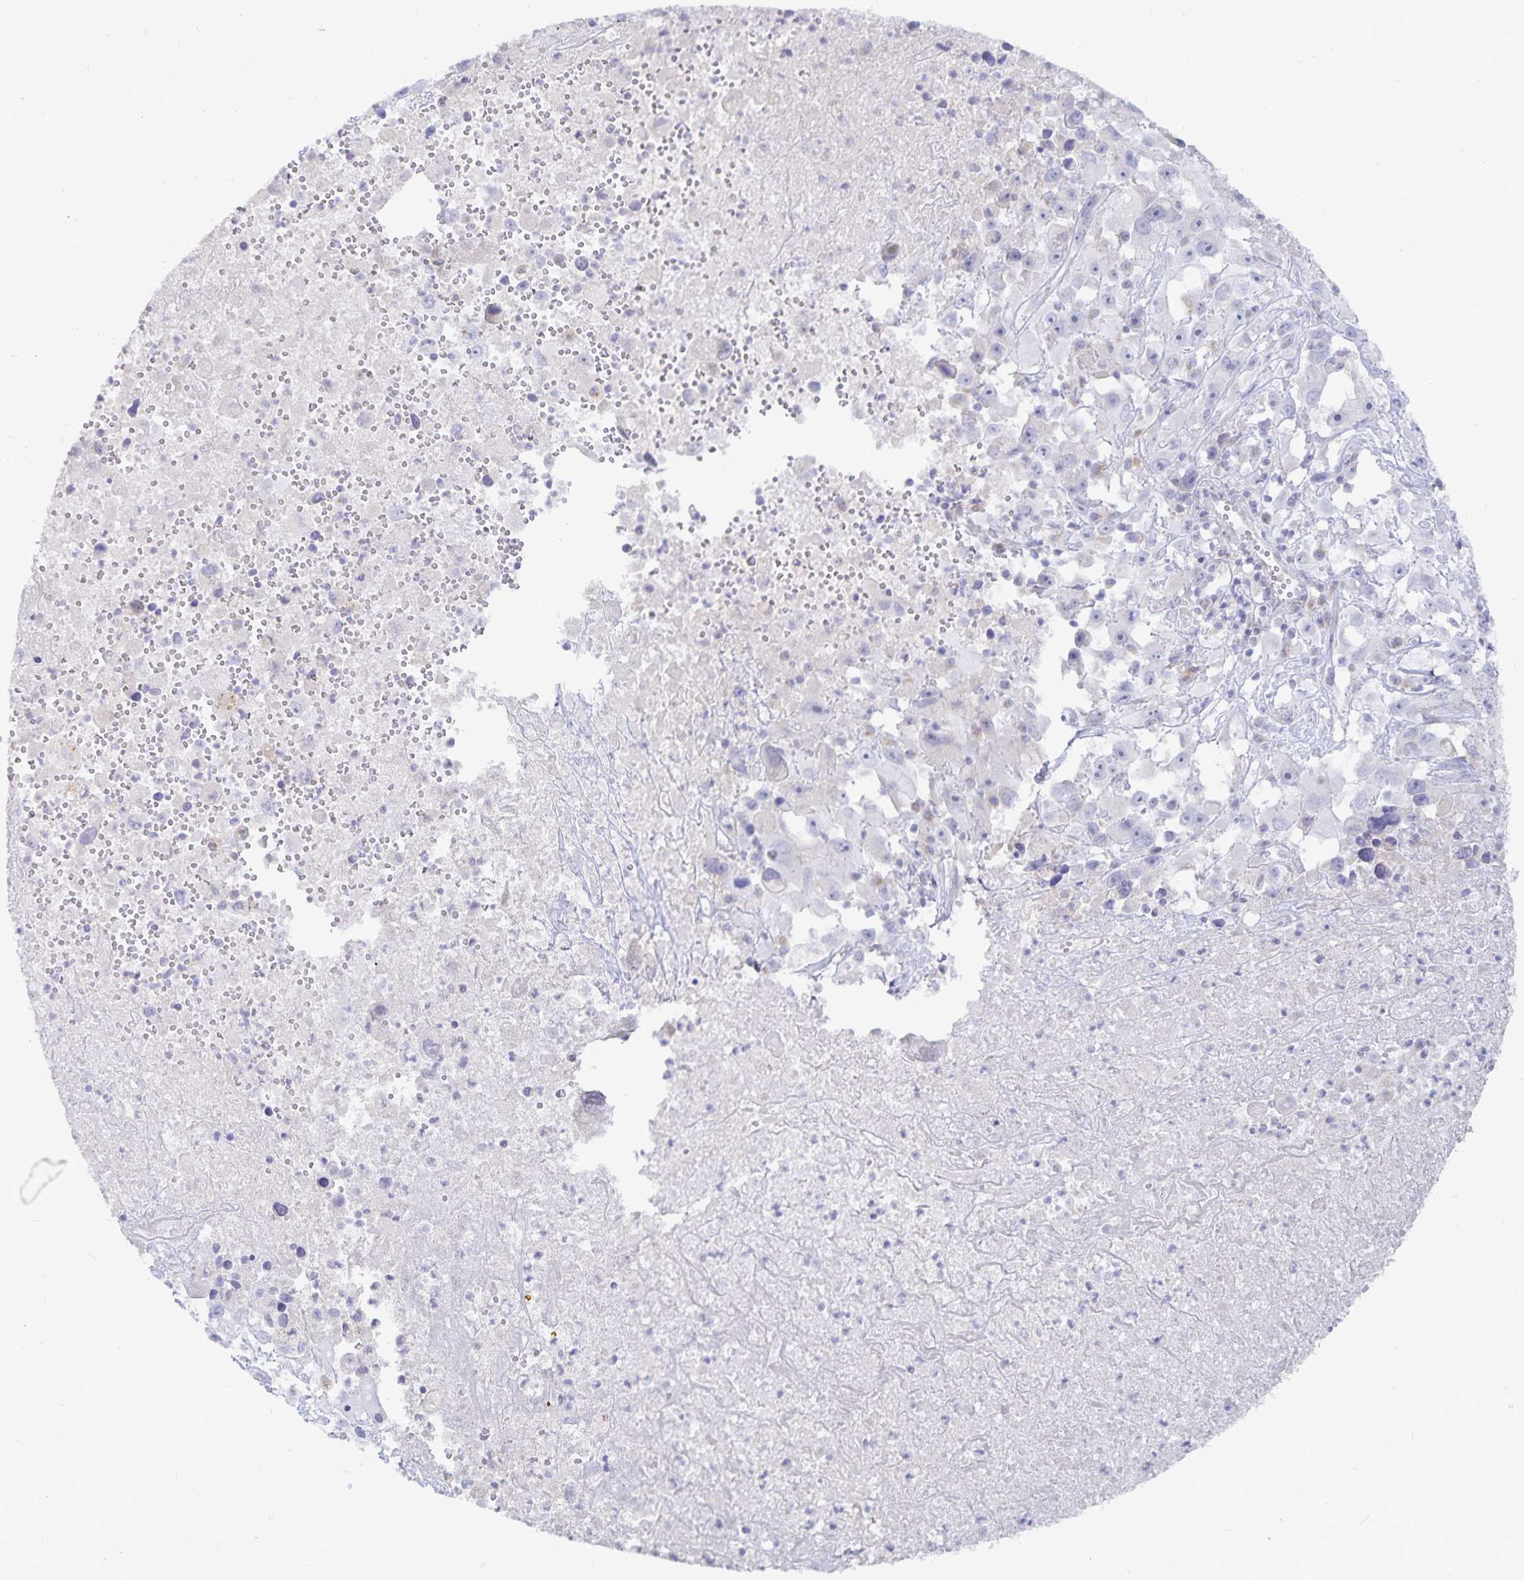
{"staining": {"intensity": "negative", "quantity": "none", "location": "none"}, "tissue": "melanoma", "cell_type": "Tumor cells", "image_type": "cancer", "snomed": [{"axis": "morphology", "description": "Malignant melanoma, Metastatic site"}, {"axis": "topography", "description": "Soft tissue"}], "caption": "Immunohistochemical staining of human melanoma reveals no significant positivity in tumor cells. The staining was performed using DAB to visualize the protein expression in brown, while the nuclei were stained in blue with hematoxylin (Magnification: 20x).", "gene": "PKHD1", "patient": {"sex": "male", "age": 50}}